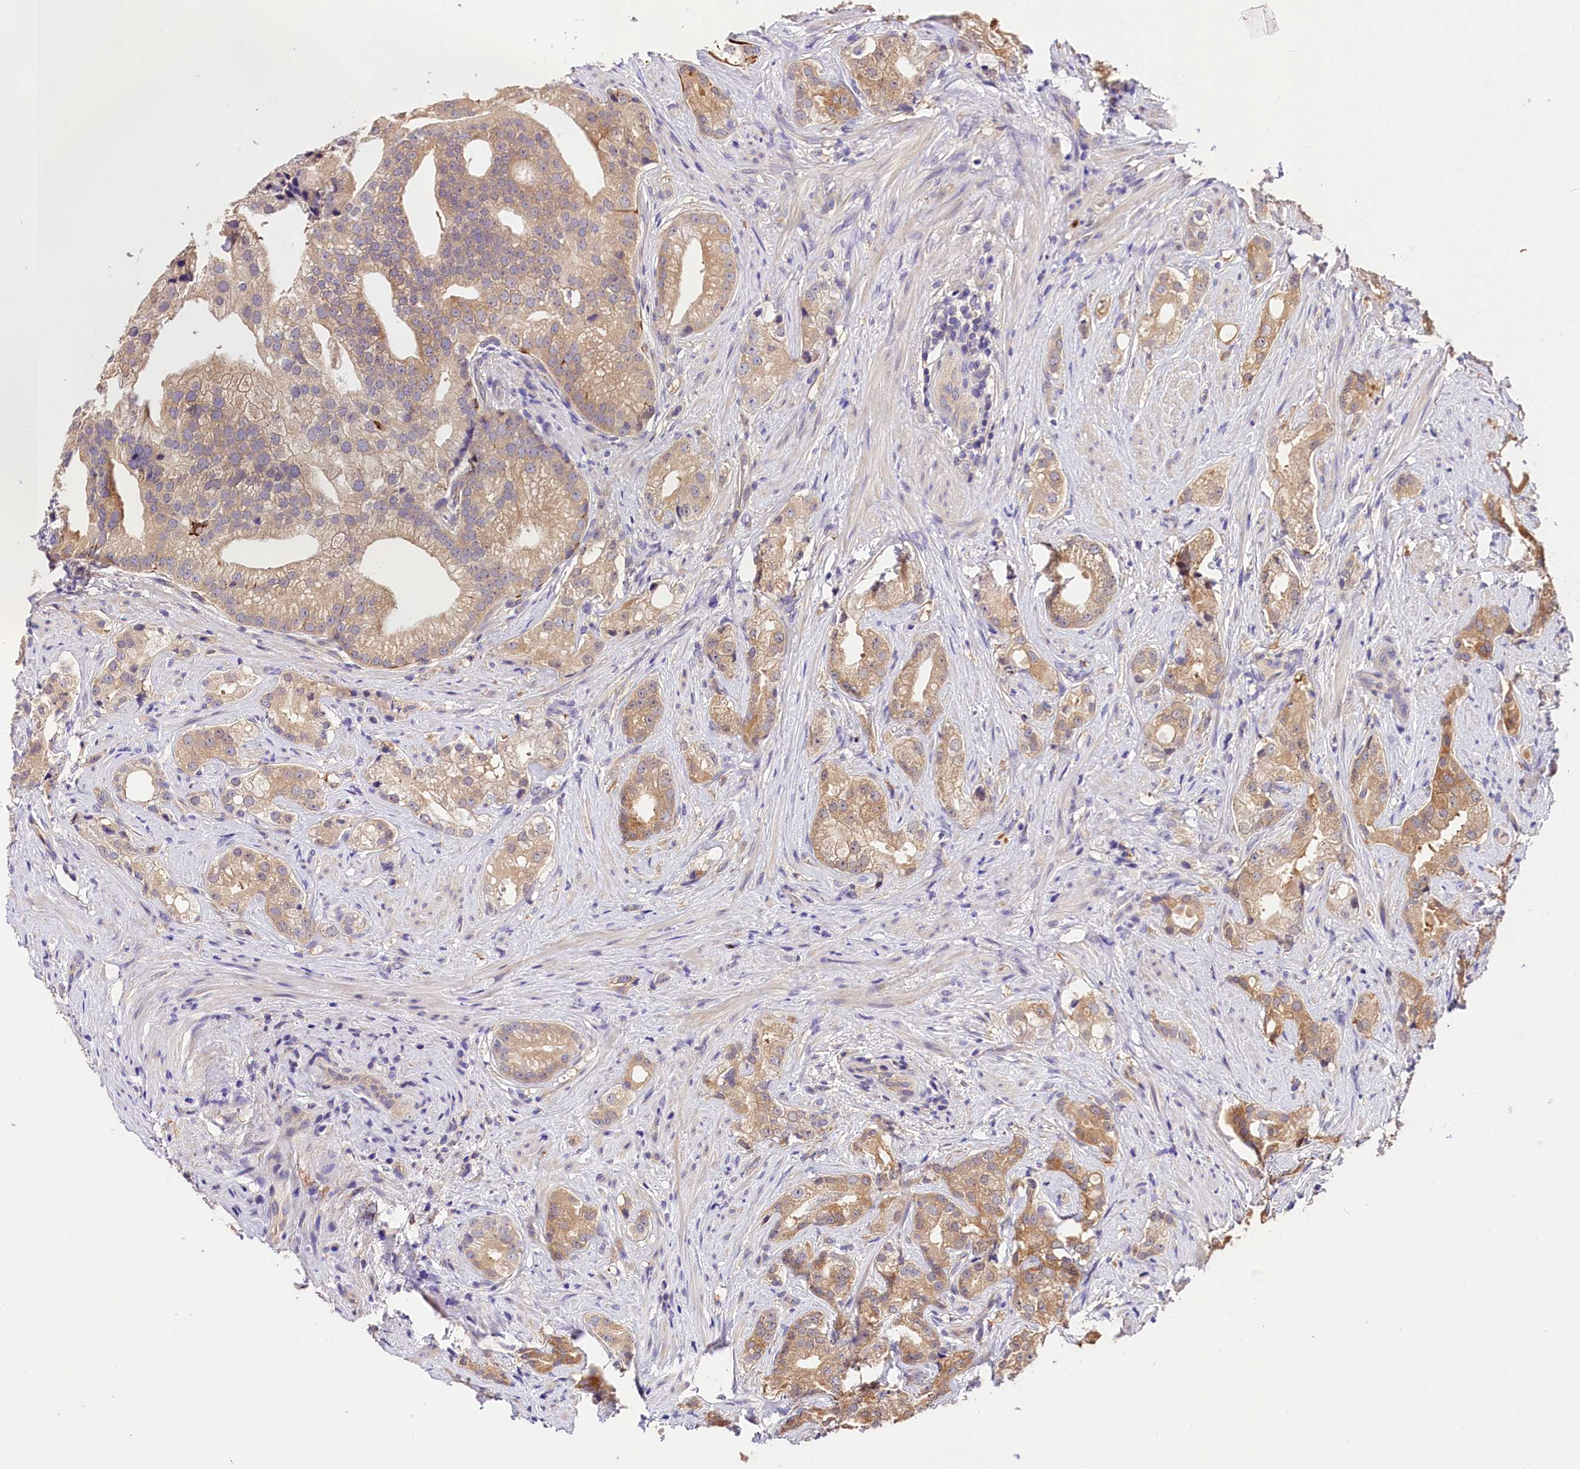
{"staining": {"intensity": "weak", "quantity": ">75%", "location": "cytoplasmic/membranous"}, "tissue": "prostate cancer", "cell_type": "Tumor cells", "image_type": "cancer", "snomed": [{"axis": "morphology", "description": "Adenocarcinoma, Low grade"}, {"axis": "topography", "description": "Prostate"}], "caption": "The photomicrograph displays staining of prostate cancer, revealing weak cytoplasmic/membranous protein expression (brown color) within tumor cells.", "gene": "ARMC6", "patient": {"sex": "male", "age": 71}}